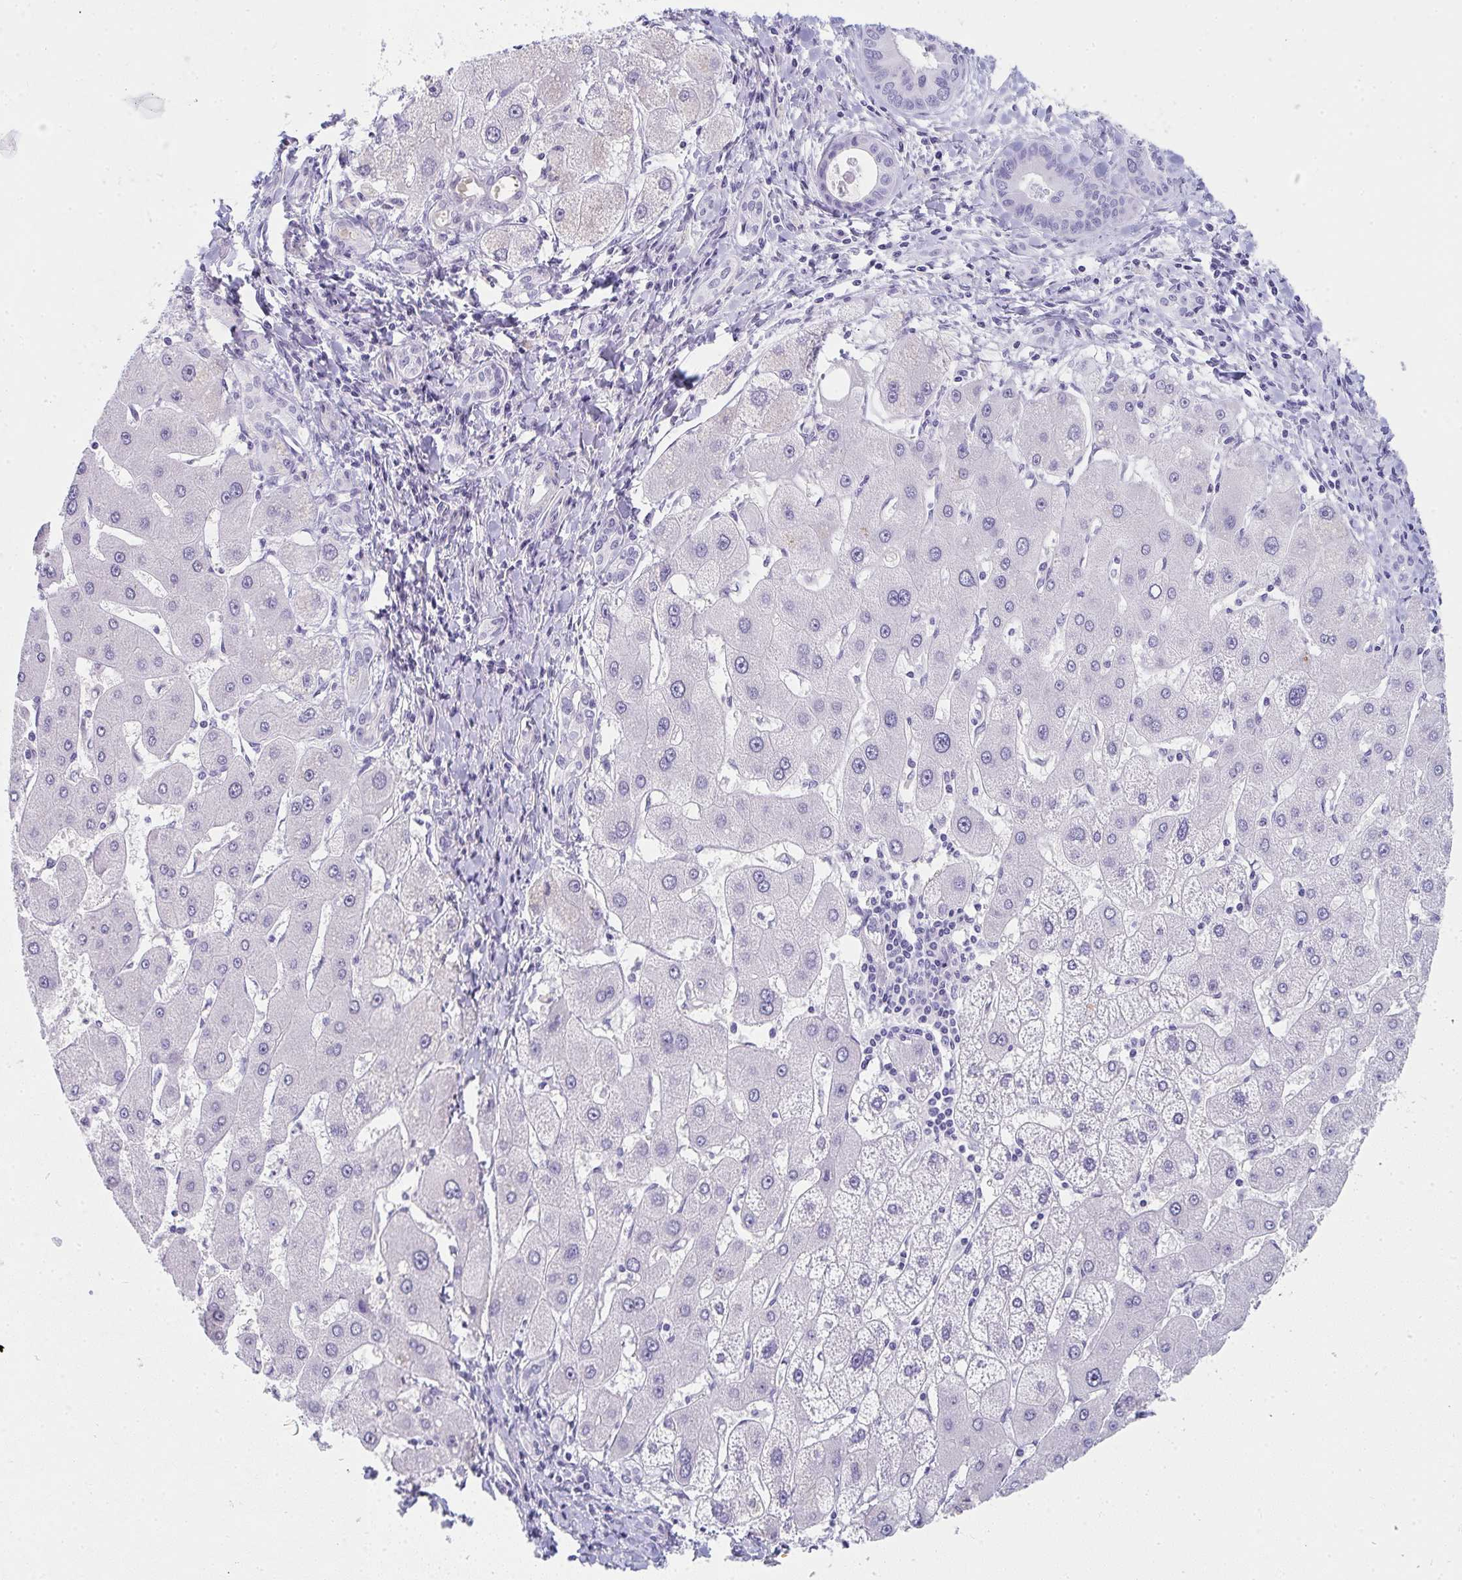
{"staining": {"intensity": "negative", "quantity": "none", "location": "none"}, "tissue": "liver cancer", "cell_type": "Tumor cells", "image_type": "cancer", "snomed": [{"axis": "morphology", "description": "Cholangiocarcinoma"}, {"axis": "topography", "description": "Liver"}], "caption": "DAB immunohistochemical staining of human liver cancer (cholangiocarcinoma) displays no significant expression in tumor cells. The staining was performed using DAB (3,3'-diaminobenzidine) to visualize the protein expression in brown, while the nuclei were stained in blue with hematoxylin (Magnification: 20x).", "gene": "PRND", "patient": {"sex": "male", "age": 66}}